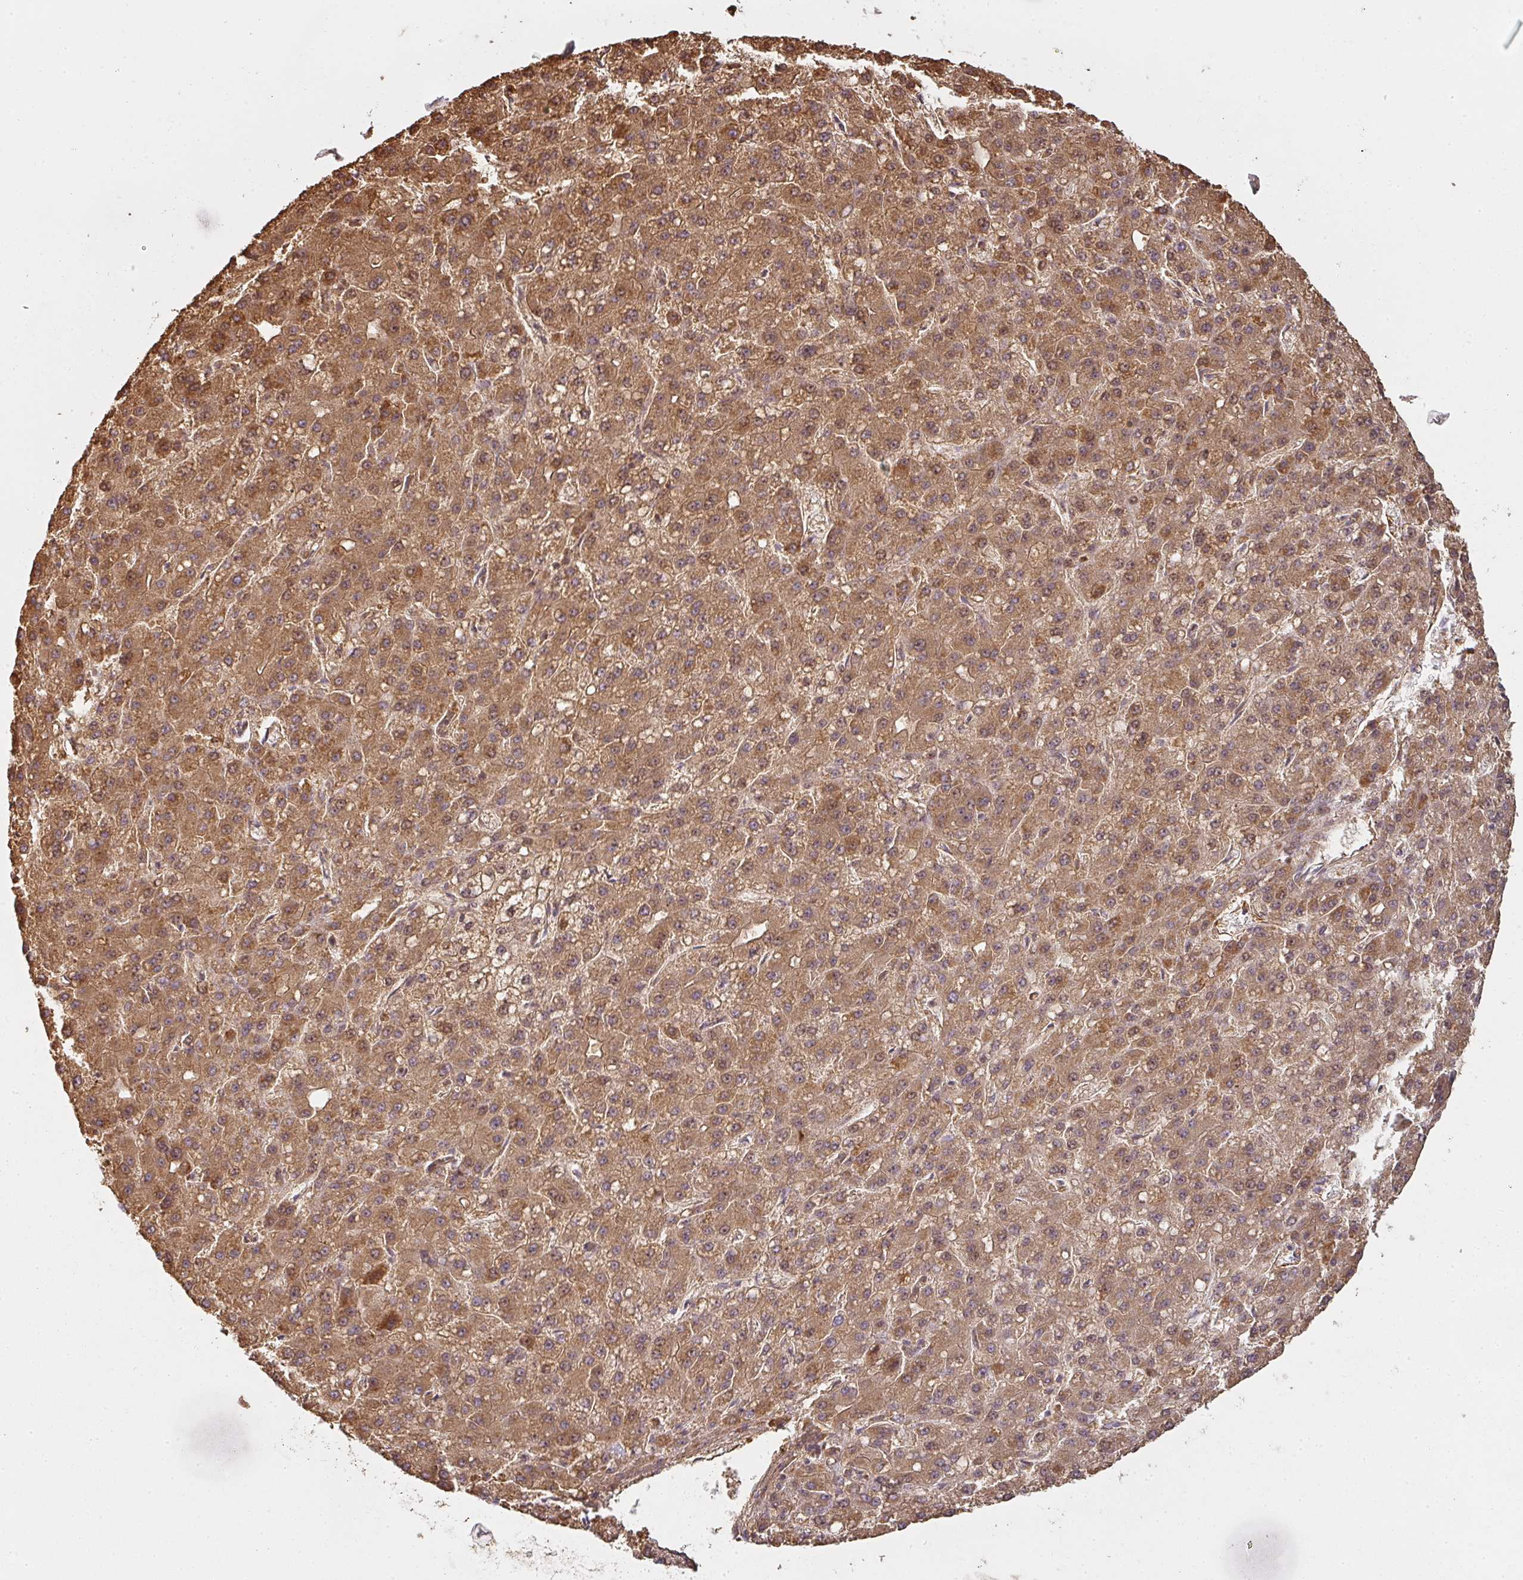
{"staining": {"intensity": "moderate", "quantity": ">75%", "location": "cytoplasmic/membranous"}, "tissue": "liver cancer", "cell_type": "Tumor cells", "image_type": "cancer", "snomed": [{"axis": "morphology", "description": "Carcinoma, Hepatocellular, NOS"}, {"axis": "topography", "description": "Liver"}], "caption": "Liver cancer (hepatocellular carcinoma) stained with DAB immunohistochemistry reveals medium levels of moderate cytoplasmic/membranous expression in about >75% of tumor cells. (Stains: DAB in brown, nuclei in blue, Microscopy: brightfield microscopy at high magnification).", "gene": "CNOT1", "patient": {"sex": "male", "age": 67}}